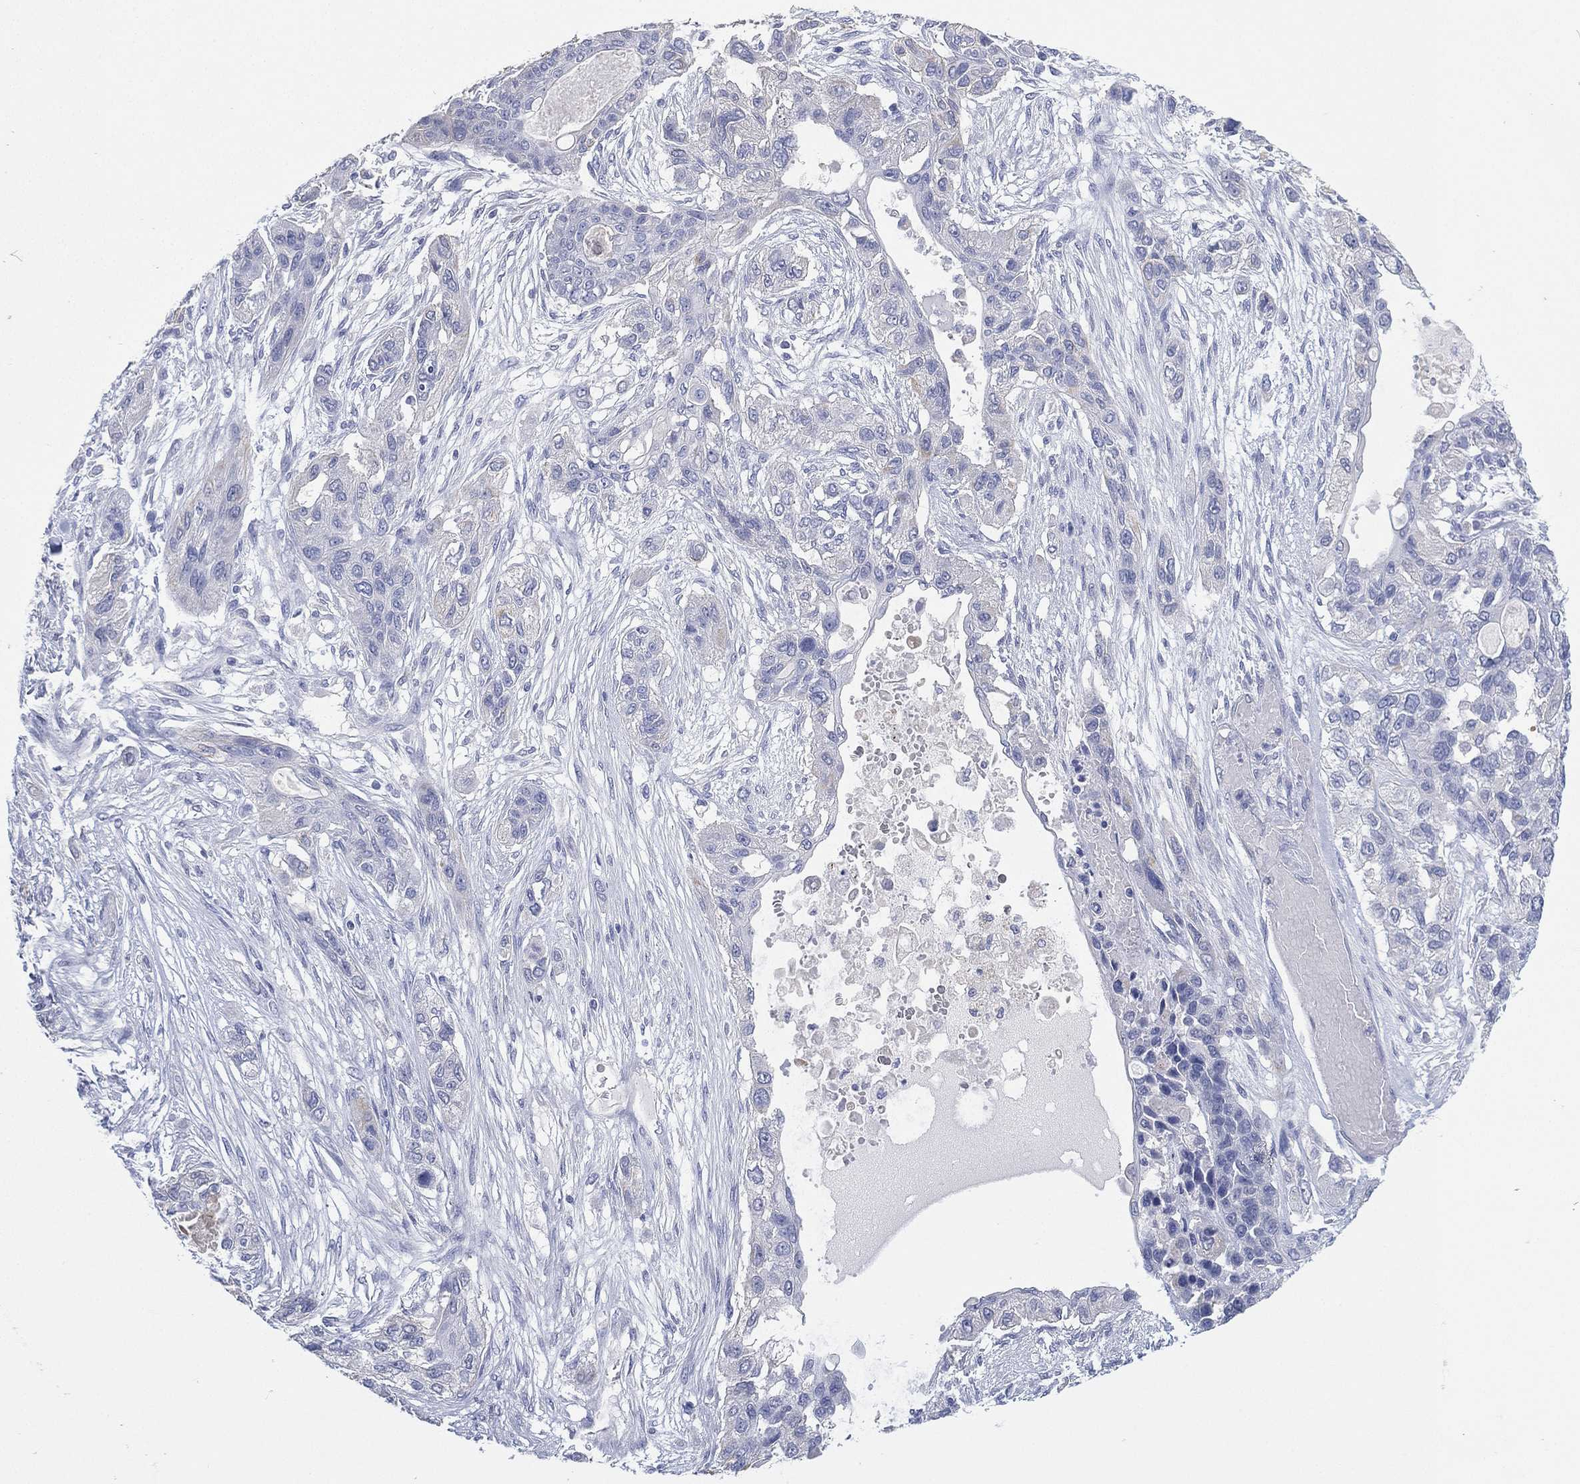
{"staining": {"intensity": "negative", "quantity": "none", "location": "none"}, "tissue": "lung cancer", "cell_type": "Tumor cells", "image_type": "cancer", "snomed": [{"axis": "morphology", "description": "Squamous cell carcinoma, NOS"}, {"axis": "topography", "description": "Lung"}], "caption": "IHC micrograph of human squamous cell carcinoma (lung) stained for a protein (brown), which exhibits no positivity in tumor cells.", "gene": "FMO1", "patient": {"sex": "female", "age": 70}}